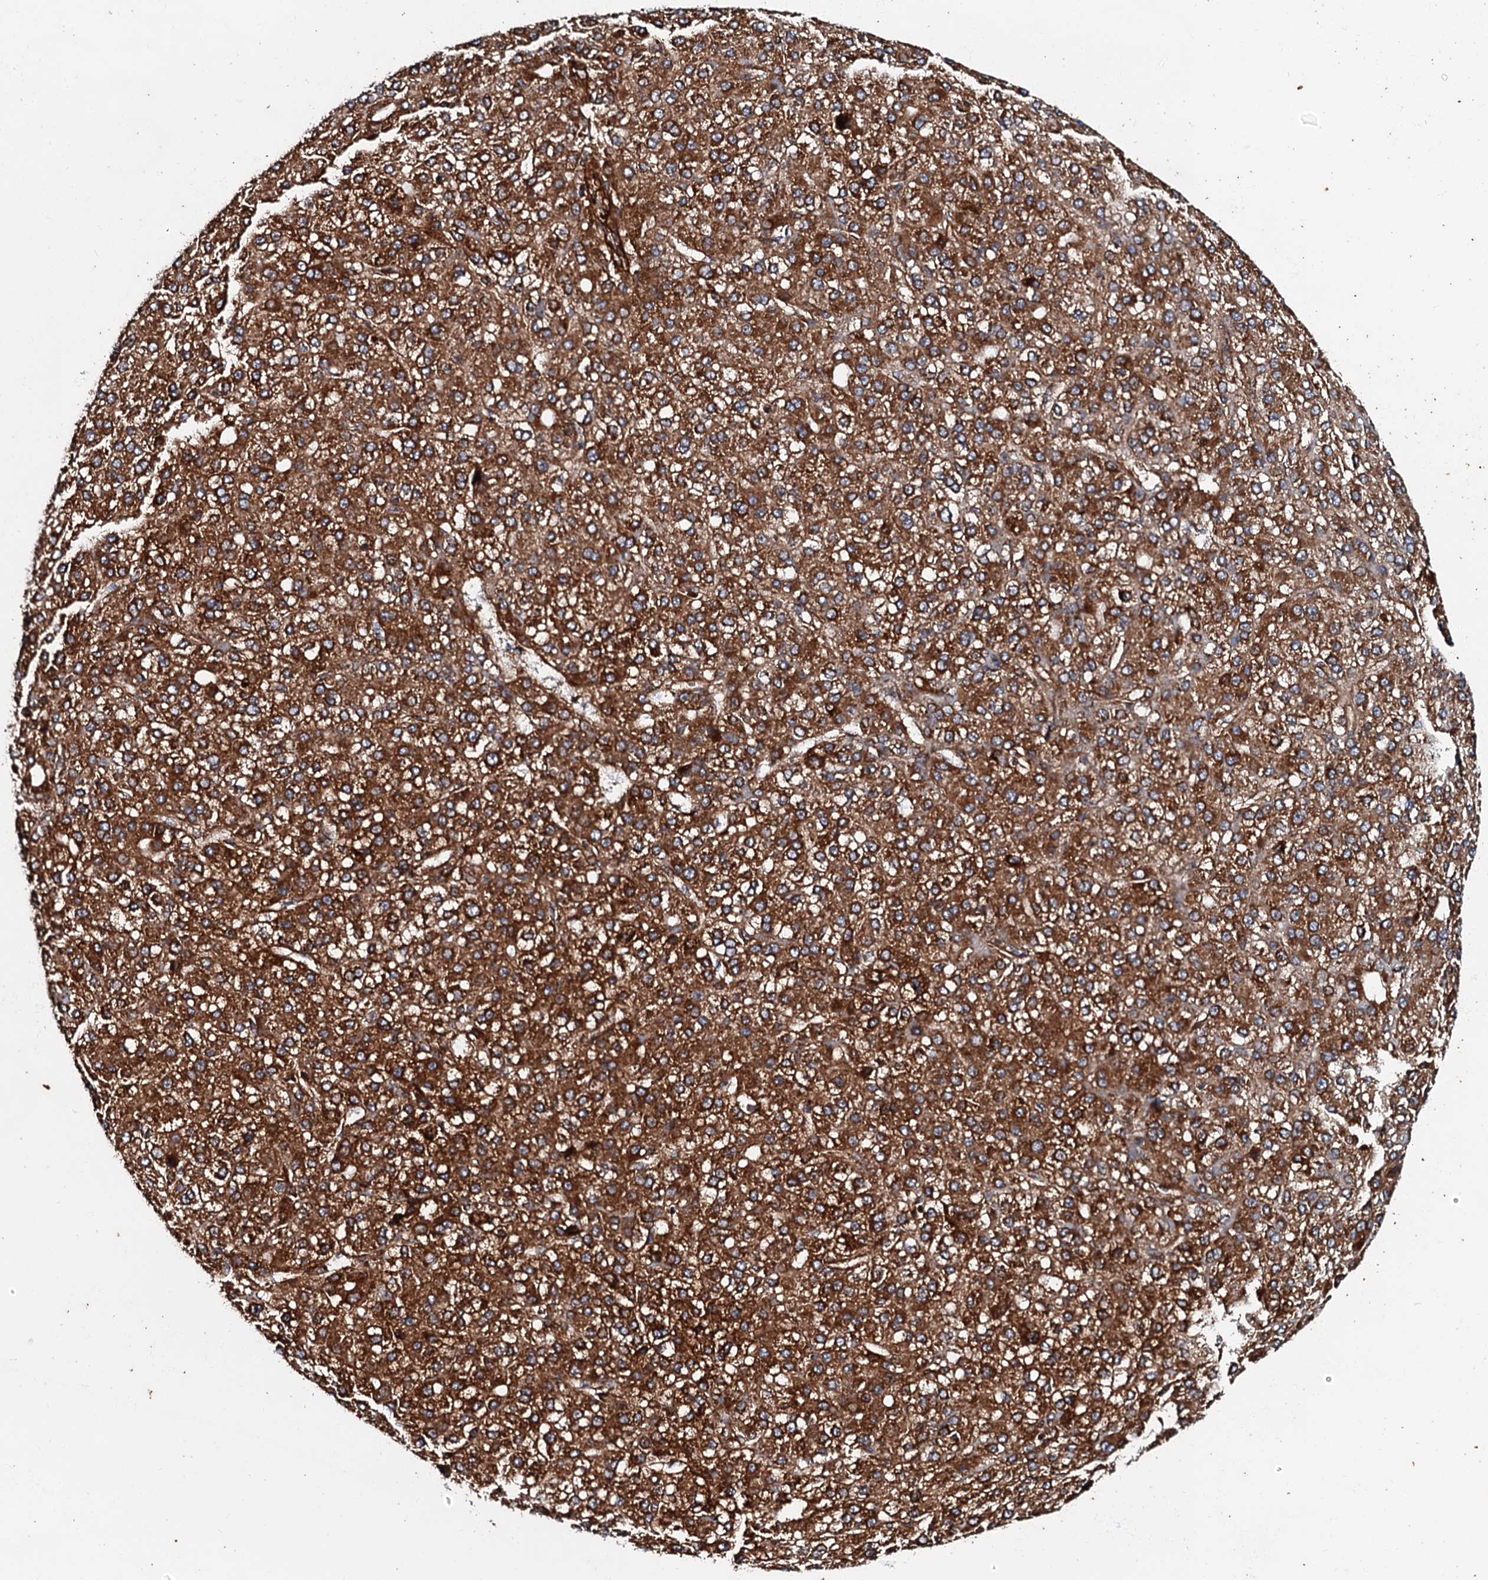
{"staining": {"intensity": "strong", "quantity": ">75%", "location": "cytoplasmic/membranous"}, "tissue": "liver cancer", "cell_type": "Tumor cells", "image_type": "cancer", "snomed": [{"axis": "morphology", "description": "Carcinoma, Hepatocellular, NOS"}, {"axis": "topography", "description": "Liver"}], "caption": "Human liver hepatocellular carcinoma stained for a protein (brown) shows strong cytoplasmic/membranous positive positivity in approximately >75% of tumor cells.", "gene": "BLOC1S6", "patient": {"sex": "male", "age": 67}}